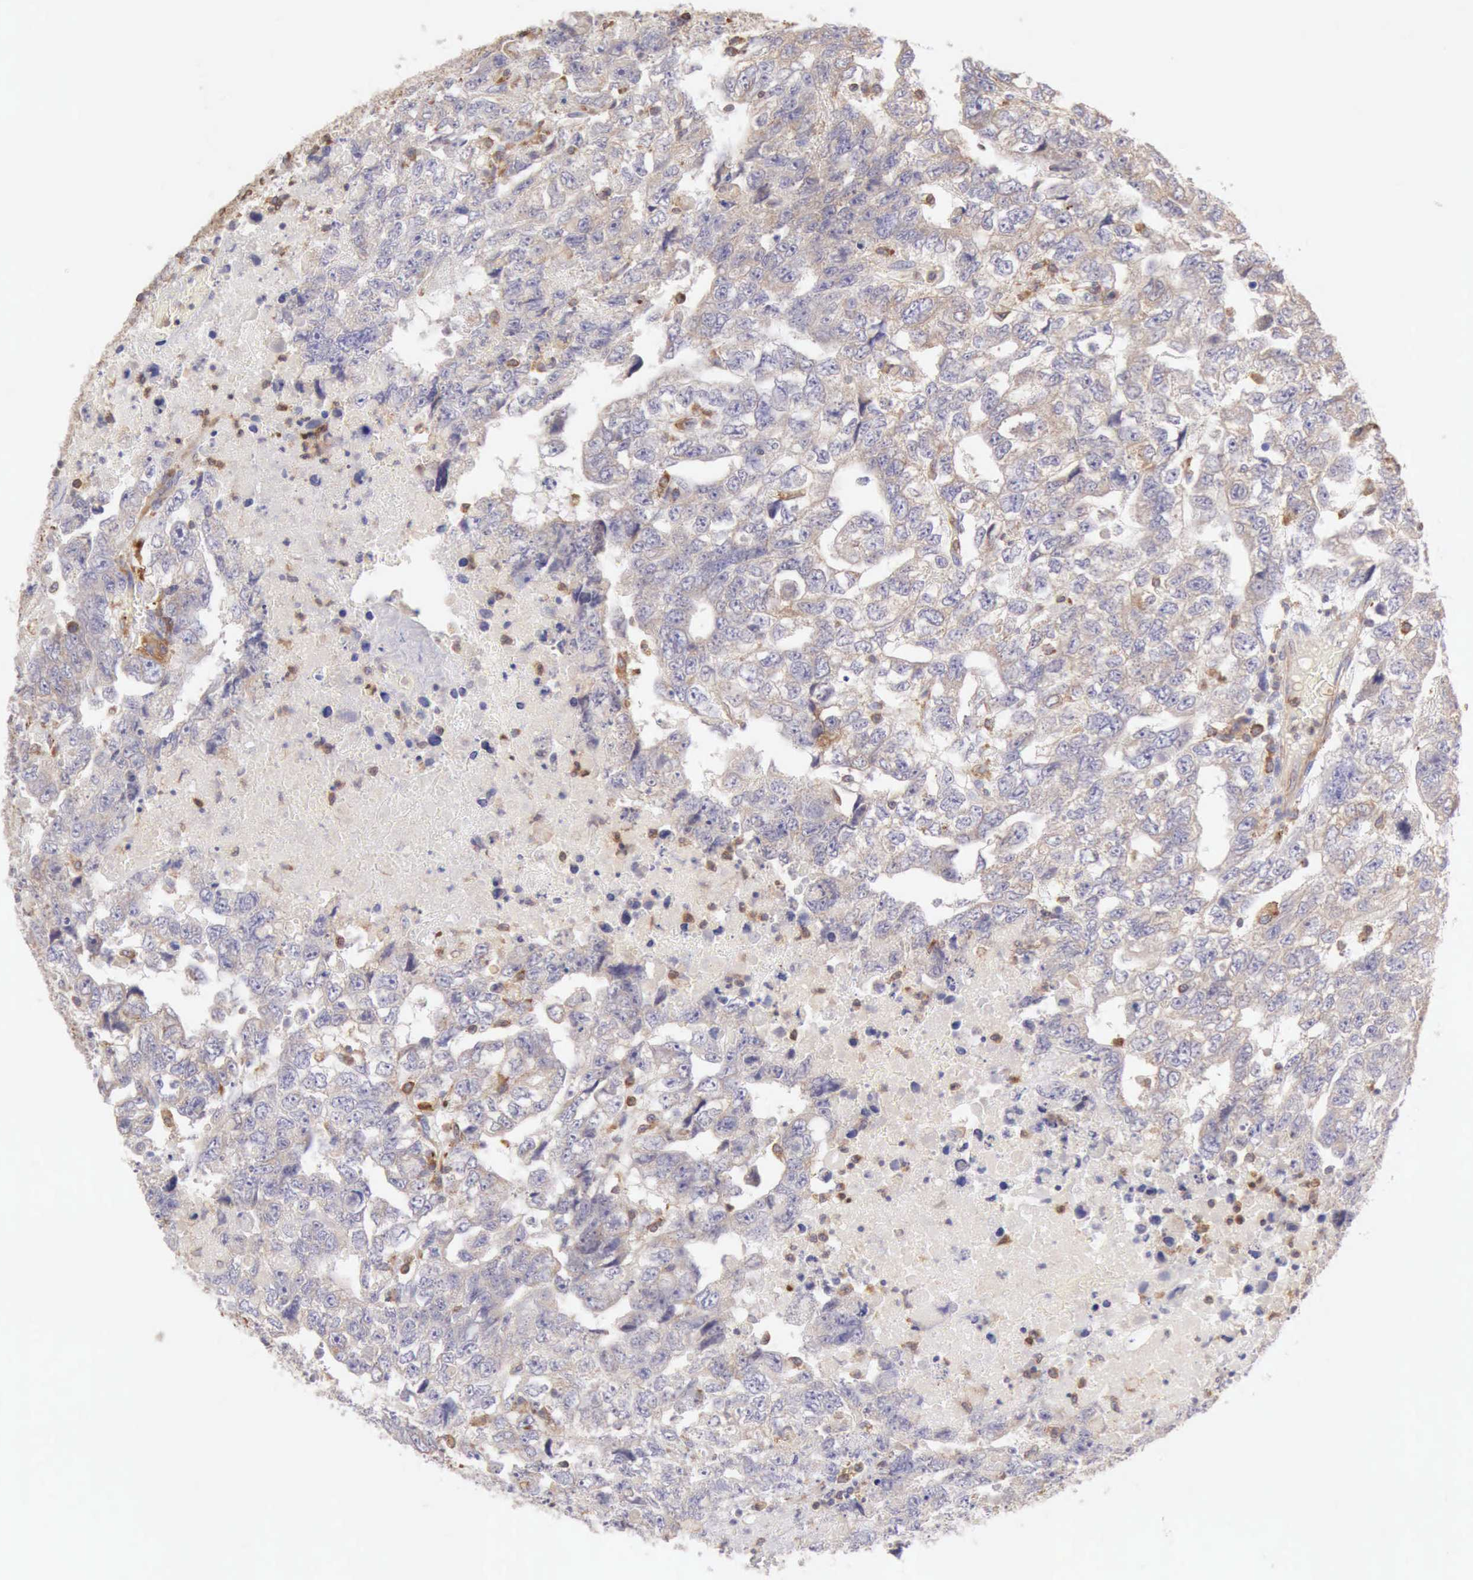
{"staining": {"intensity": "weak", "quantity": ">75%", "location": "cytoplasmic/membranous"}, "tissue": "testis cancer", "cell_type": "Tumor cells", "image_type": "cancer", "snomed": [{"axis": "morphology", "description": "Carcinoma, Embryonal, NOS"}, {"axis": "topography", "description": "Testis"}], "caption": "Protein analysis of testis cancer tissue reveals weak cytoplasmic/membranous positivity in about >75% of tumor cells. (DAB IHC with brightfield microscopy, high magnification).", "gene": "ARHGAP4", "patient": {"sex": "male", "age": 36}}